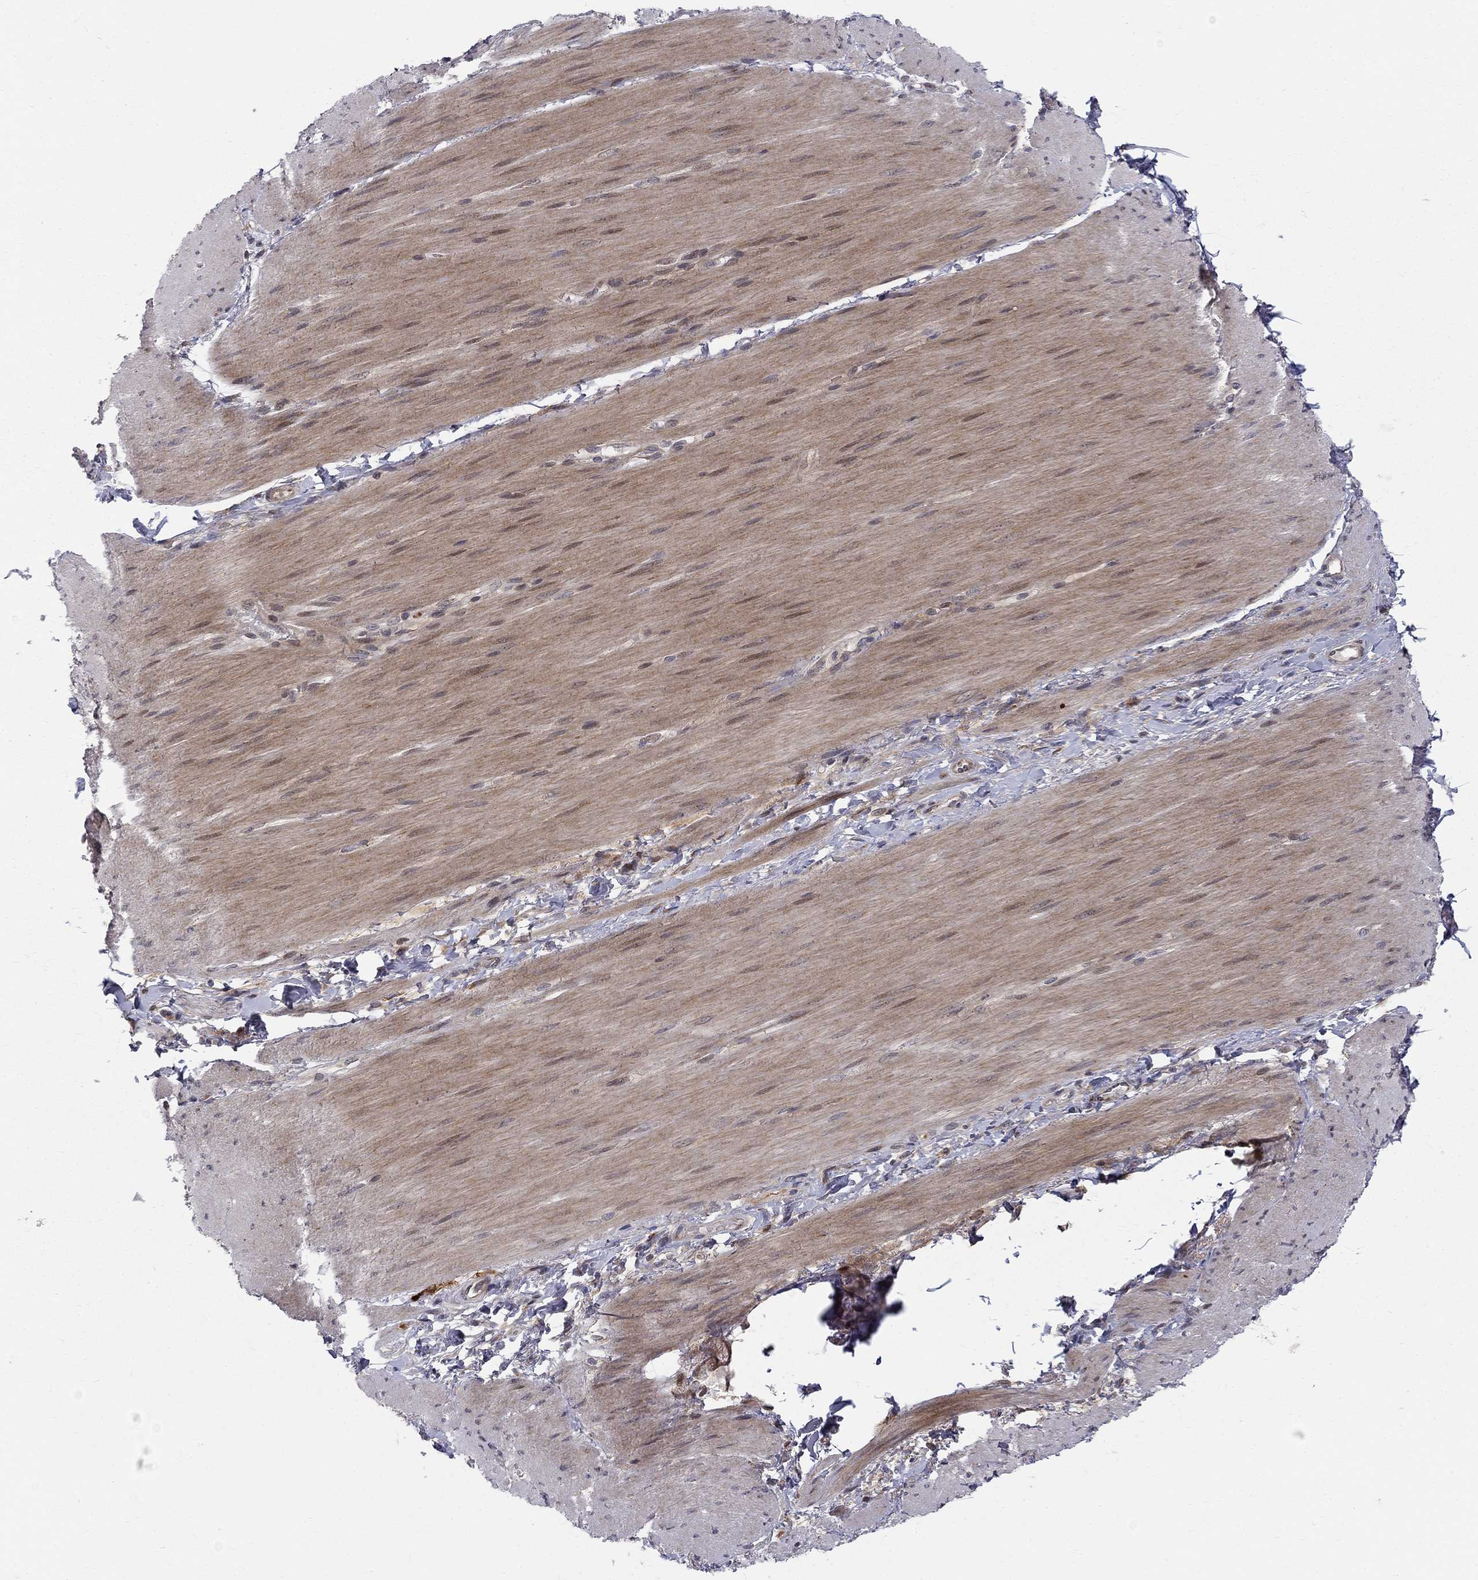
{"staining": {"intensity": "negative", "quantity": "none", "location": "none"}, "tissue": "adipose tissue", "cell_type": "Adipocytes", "image_type": "normal", "snomed": [{"axis": "morphology", "description": "Normal tissue, NOS"}, {"axis": "topography", "description": "Smooth muscle"}, {"axis": "topography", "description": "Duodenum"}, {"axis": "topography", "description": "Peripheral nerve tissue"}], "caption": "Immunohistochemistry (IHC) image of unremarkable adipose tissue stained for a protein (brown), which exhibits no expression in adipocytes.", "gene": "WDR19", "patient": {"sex": "female", "age": 61}}